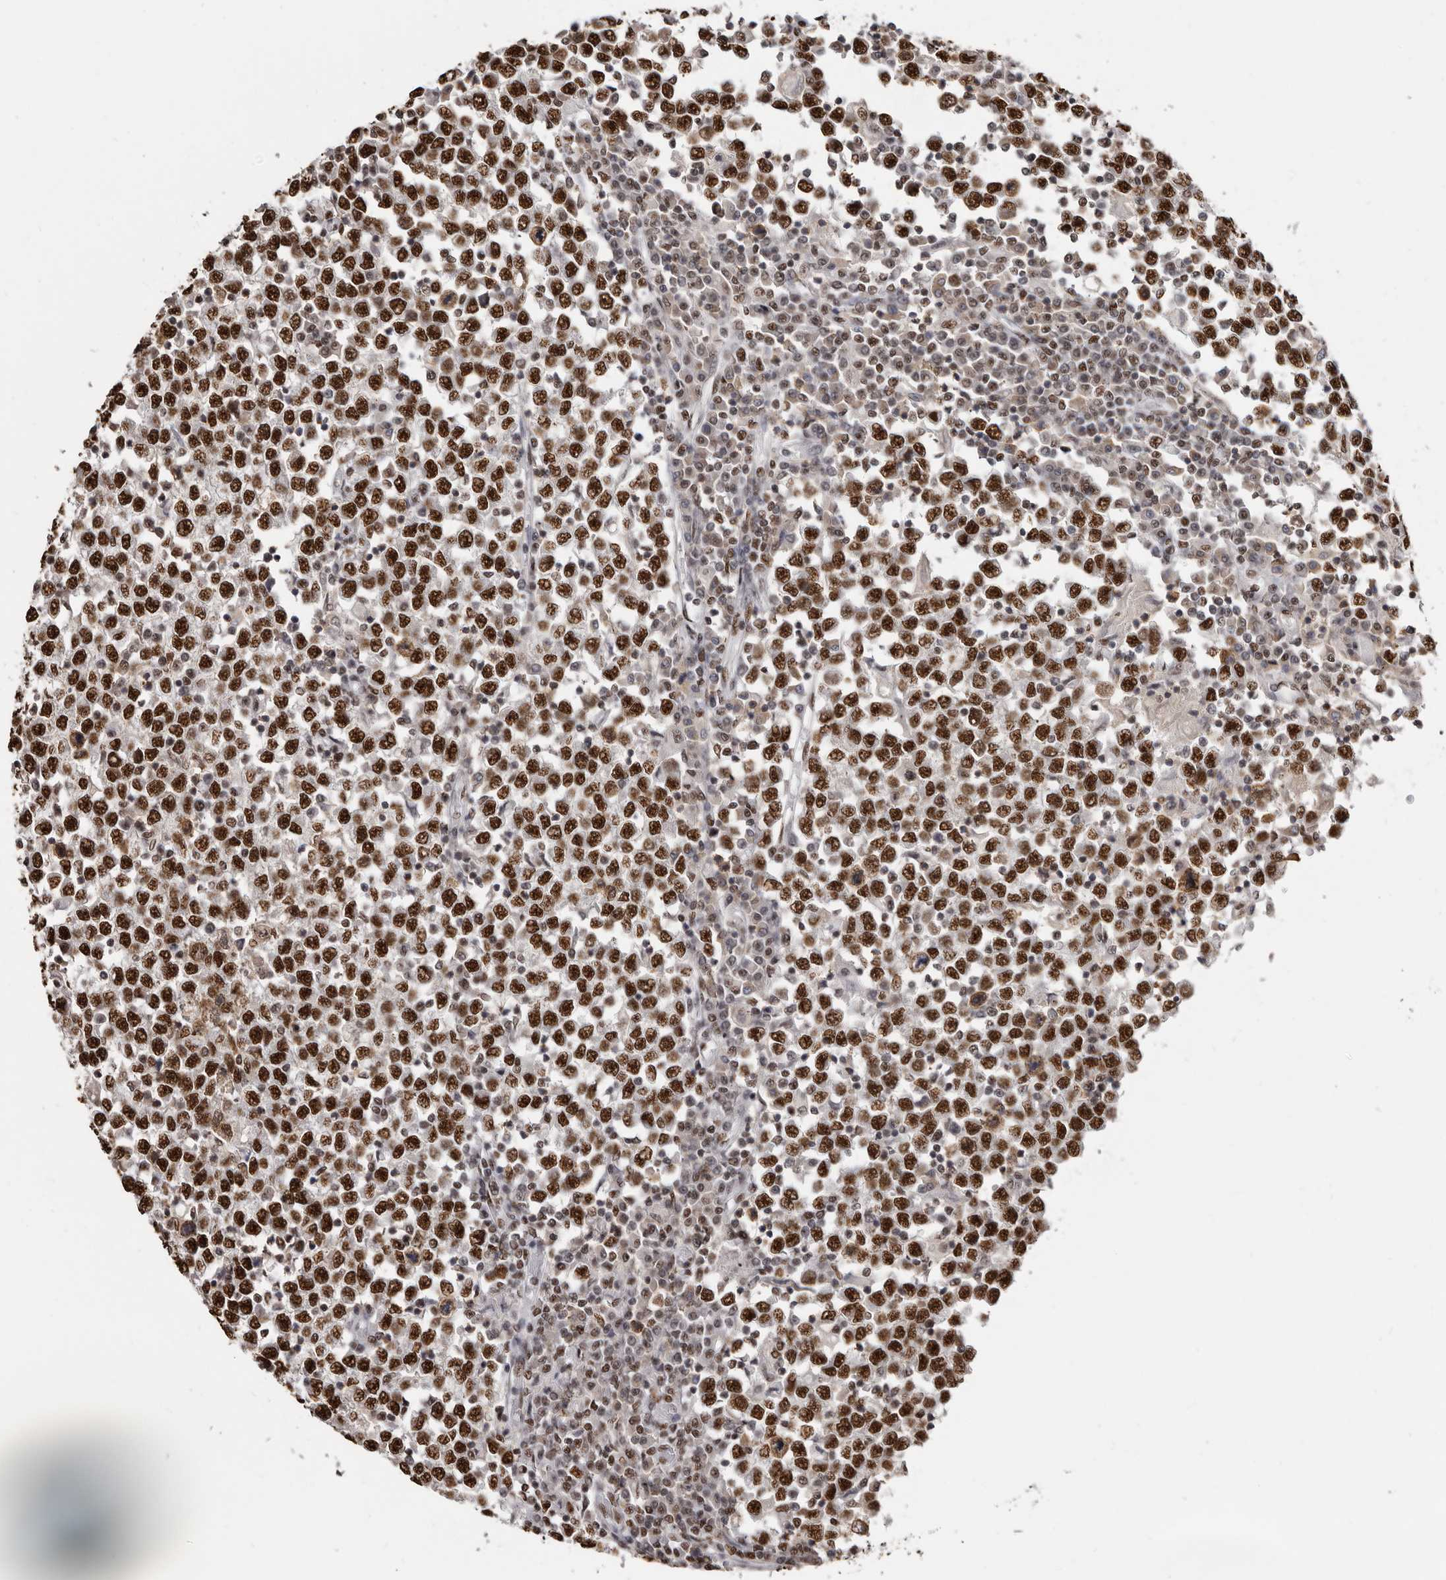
{"staining": {"intensity": "strong", "quantity": ">75%", "location": "nuclear"}, "tissue": "testis cancer", "cell_type": "Tumor cells", "image_type": "cancer", "snomed": [{"axis": "morphology", "description": "Seminoma, NOS"}, {"axis": "topography", "description": "Testis"}], "caption": "Tumor cells exhibit high levels of strong nuclear staining in about >75% of cells in testis seminoma.", "gene": "SCAF4", "patient": {"sex": "male", "age": 65}}